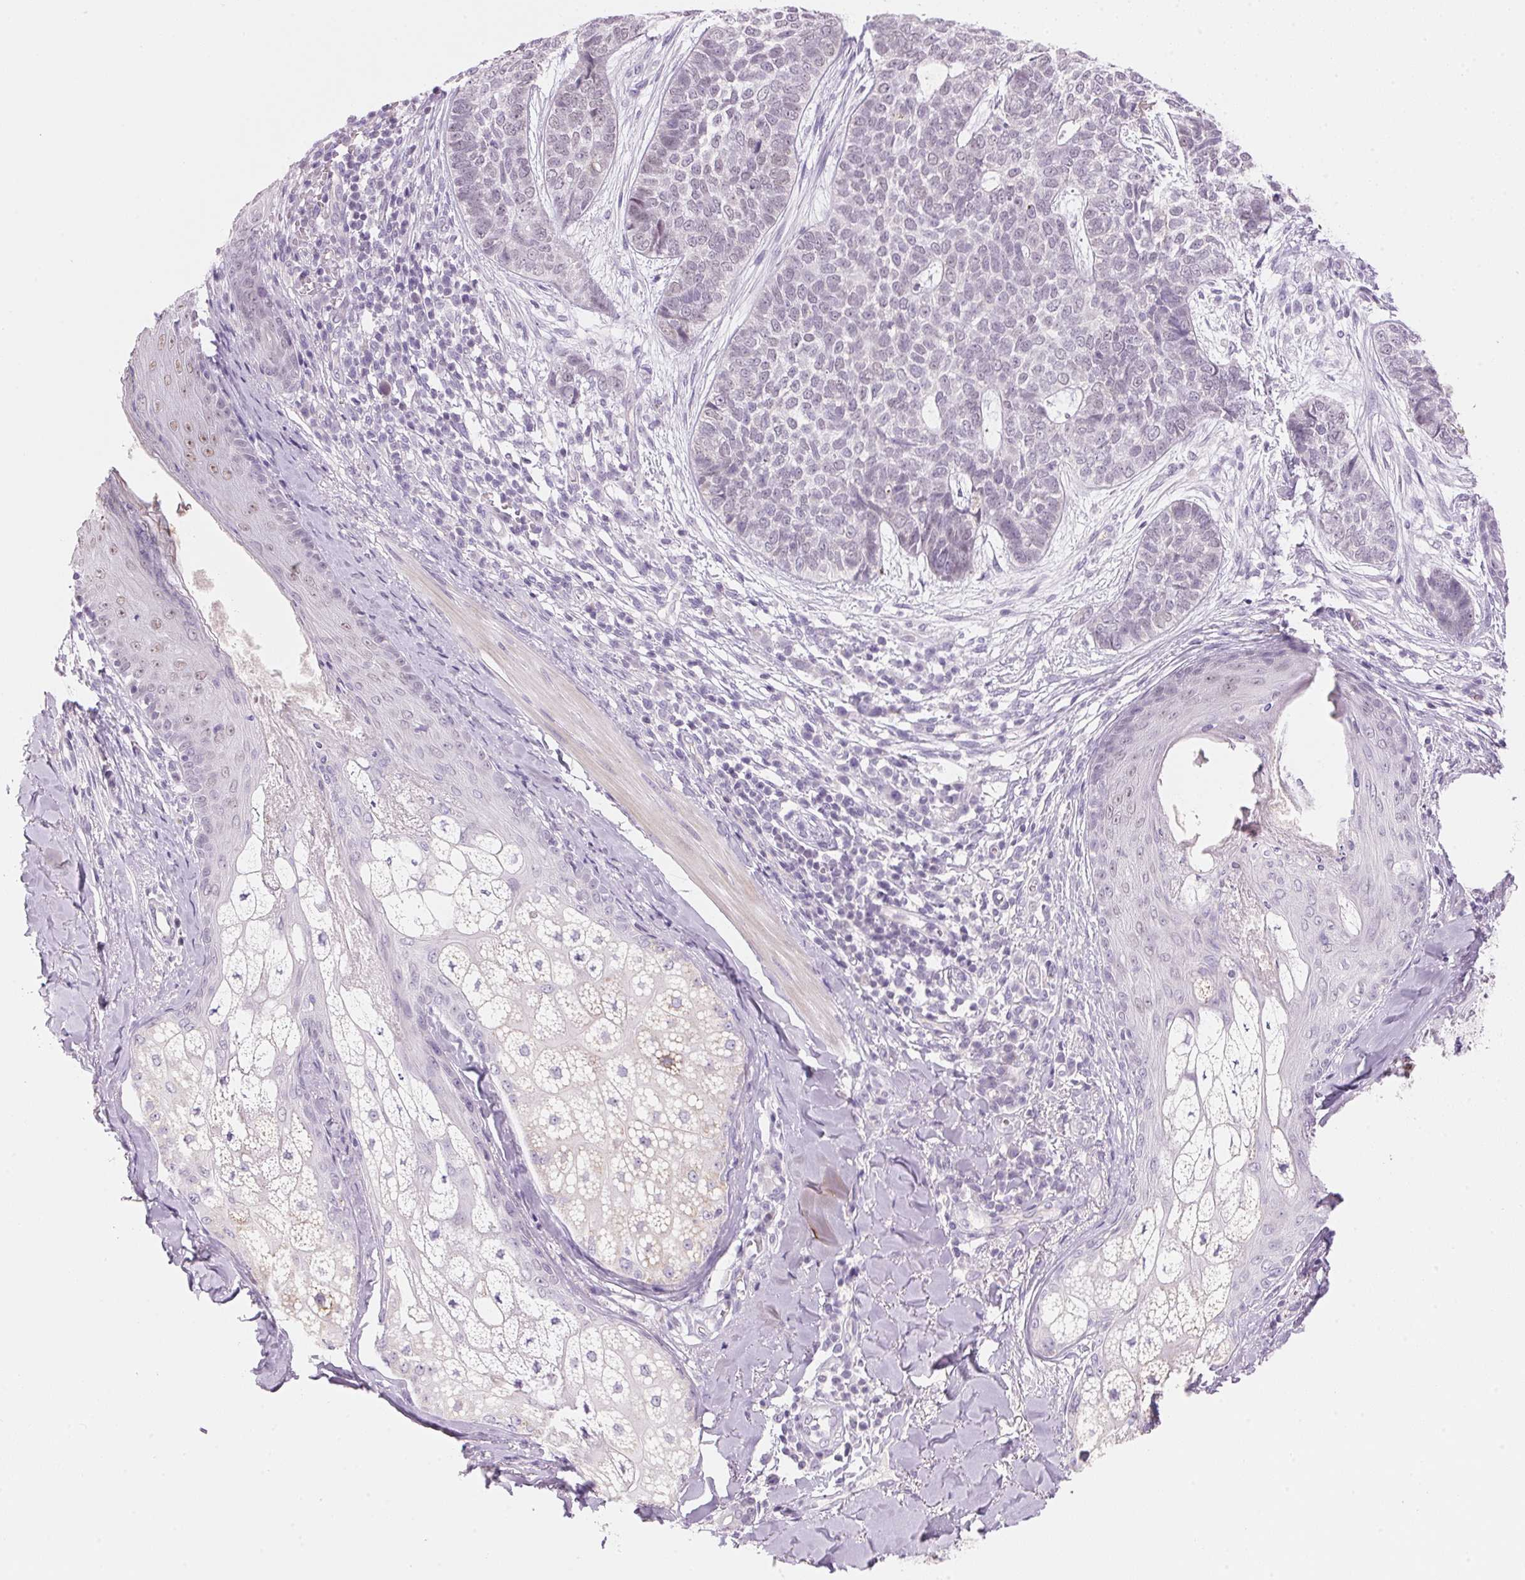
{"staining": {"intensity": "negative", "quantity": "none", "location": "none"}, "tissue": "skin cancer", "cell_type": "Tumor cells", "image_type": "cancer", "snomed": [{"axis": "morphology", "description": "Basal cell carcinoma"}, {"axis": "topography", "description": "Skin"}], "caption": "Tumor cells show no significant protein staining in basal cell carcinoma (skin).", "gene": "CYP11B1", "patient": {"sex": "female", "age": 69}}